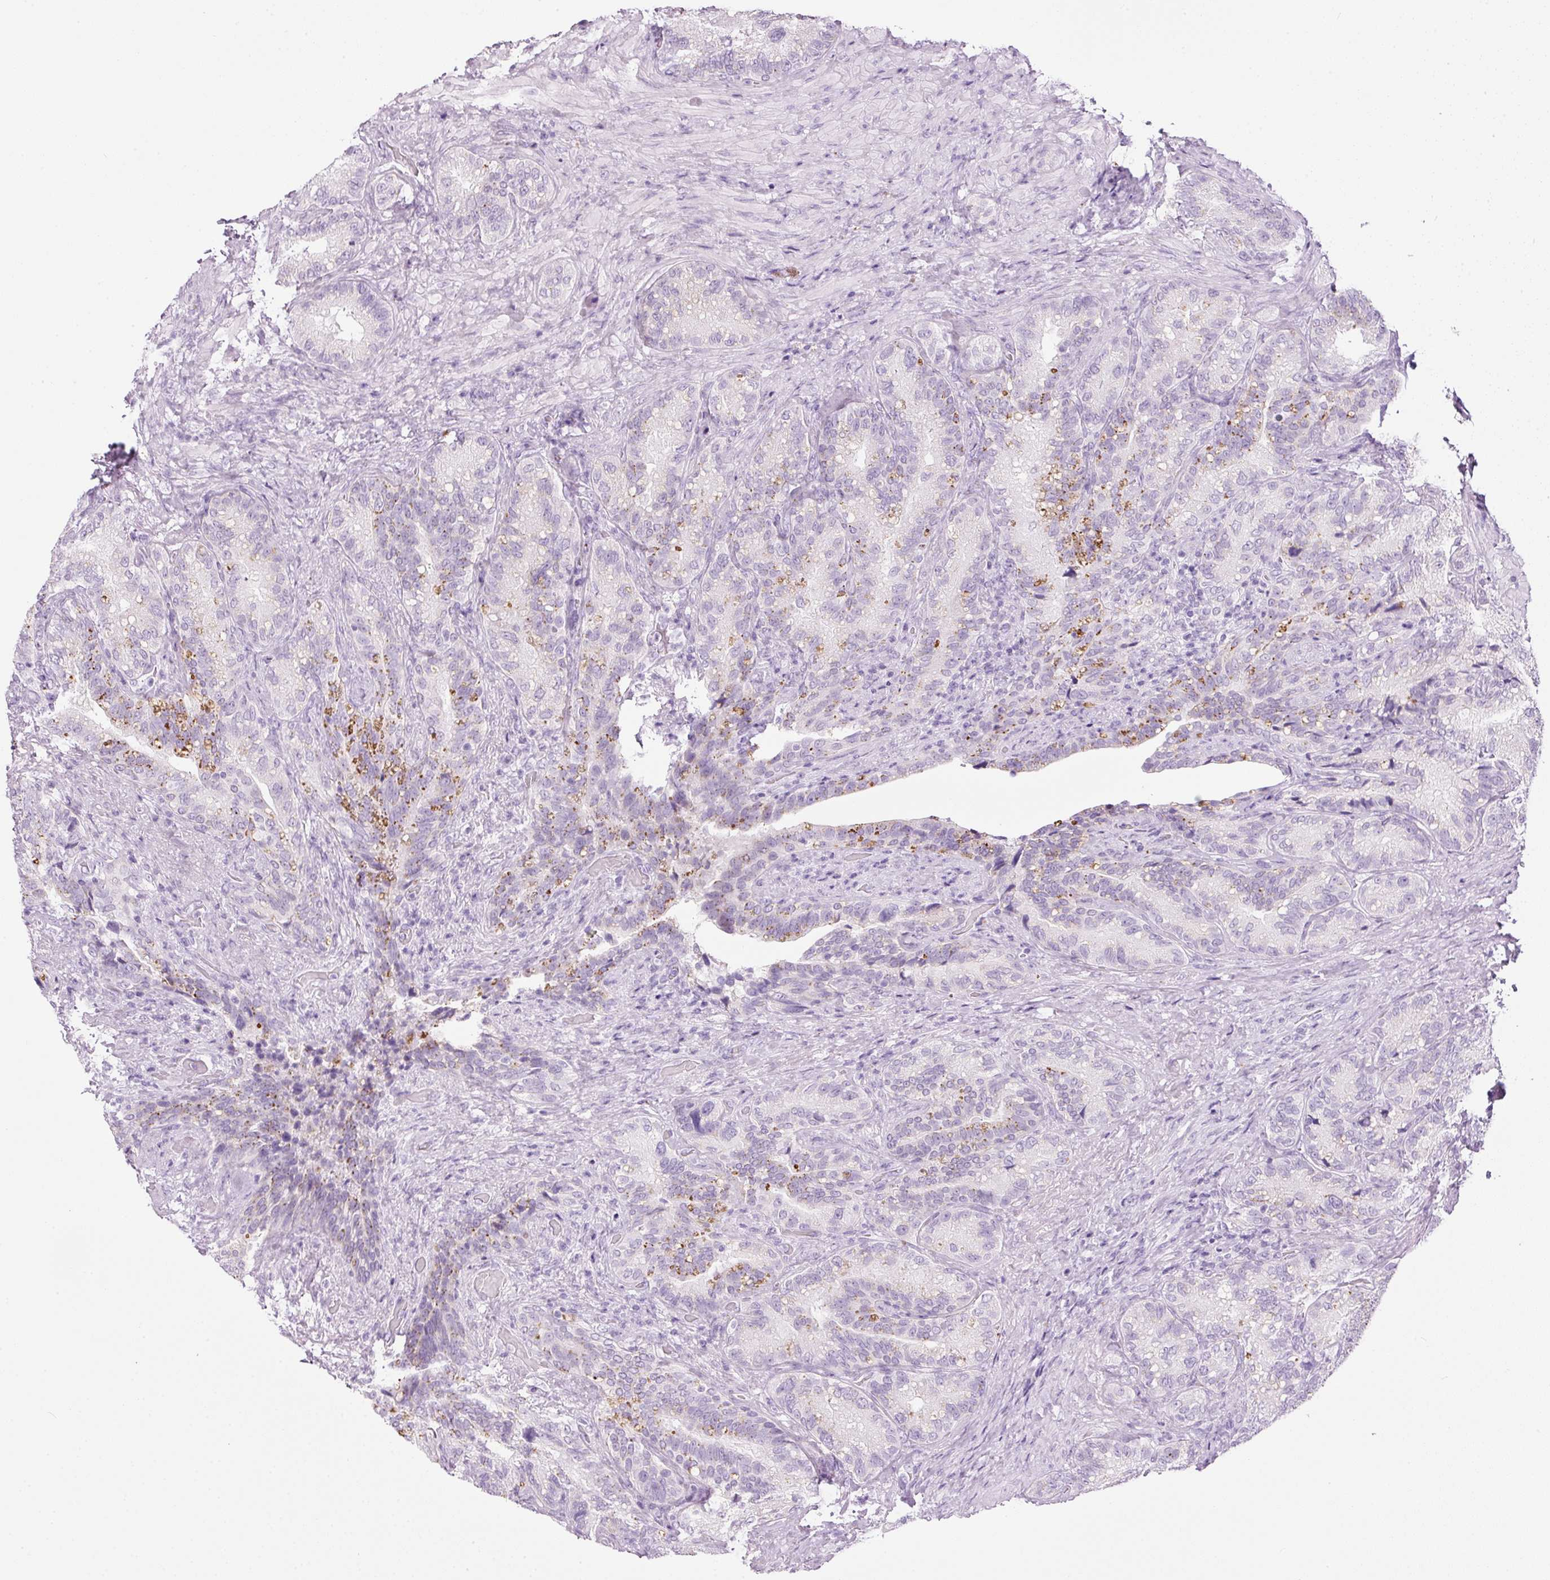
{"staining": {"intensity": "moderate", "quantity": "<25%", "location": "cytoplasmic/membranous"}, "tissue": "seminal vesicle", "cell_type": "Glandular cells", "image_type": "normal", "snomed": [{"axis": "morphology", "description": "Normal tissue, NOS"}, {"axis": "topography", "description": "Seminal veicle"}], "caption": "Immunohistochemical staining of normal human seminal vesicle shows moderate cytoplasmic/membranous protein staining in about <25% of glandular cells.", "gene": "ZNF639", "patient": {"sex": "male", "age": 68}}